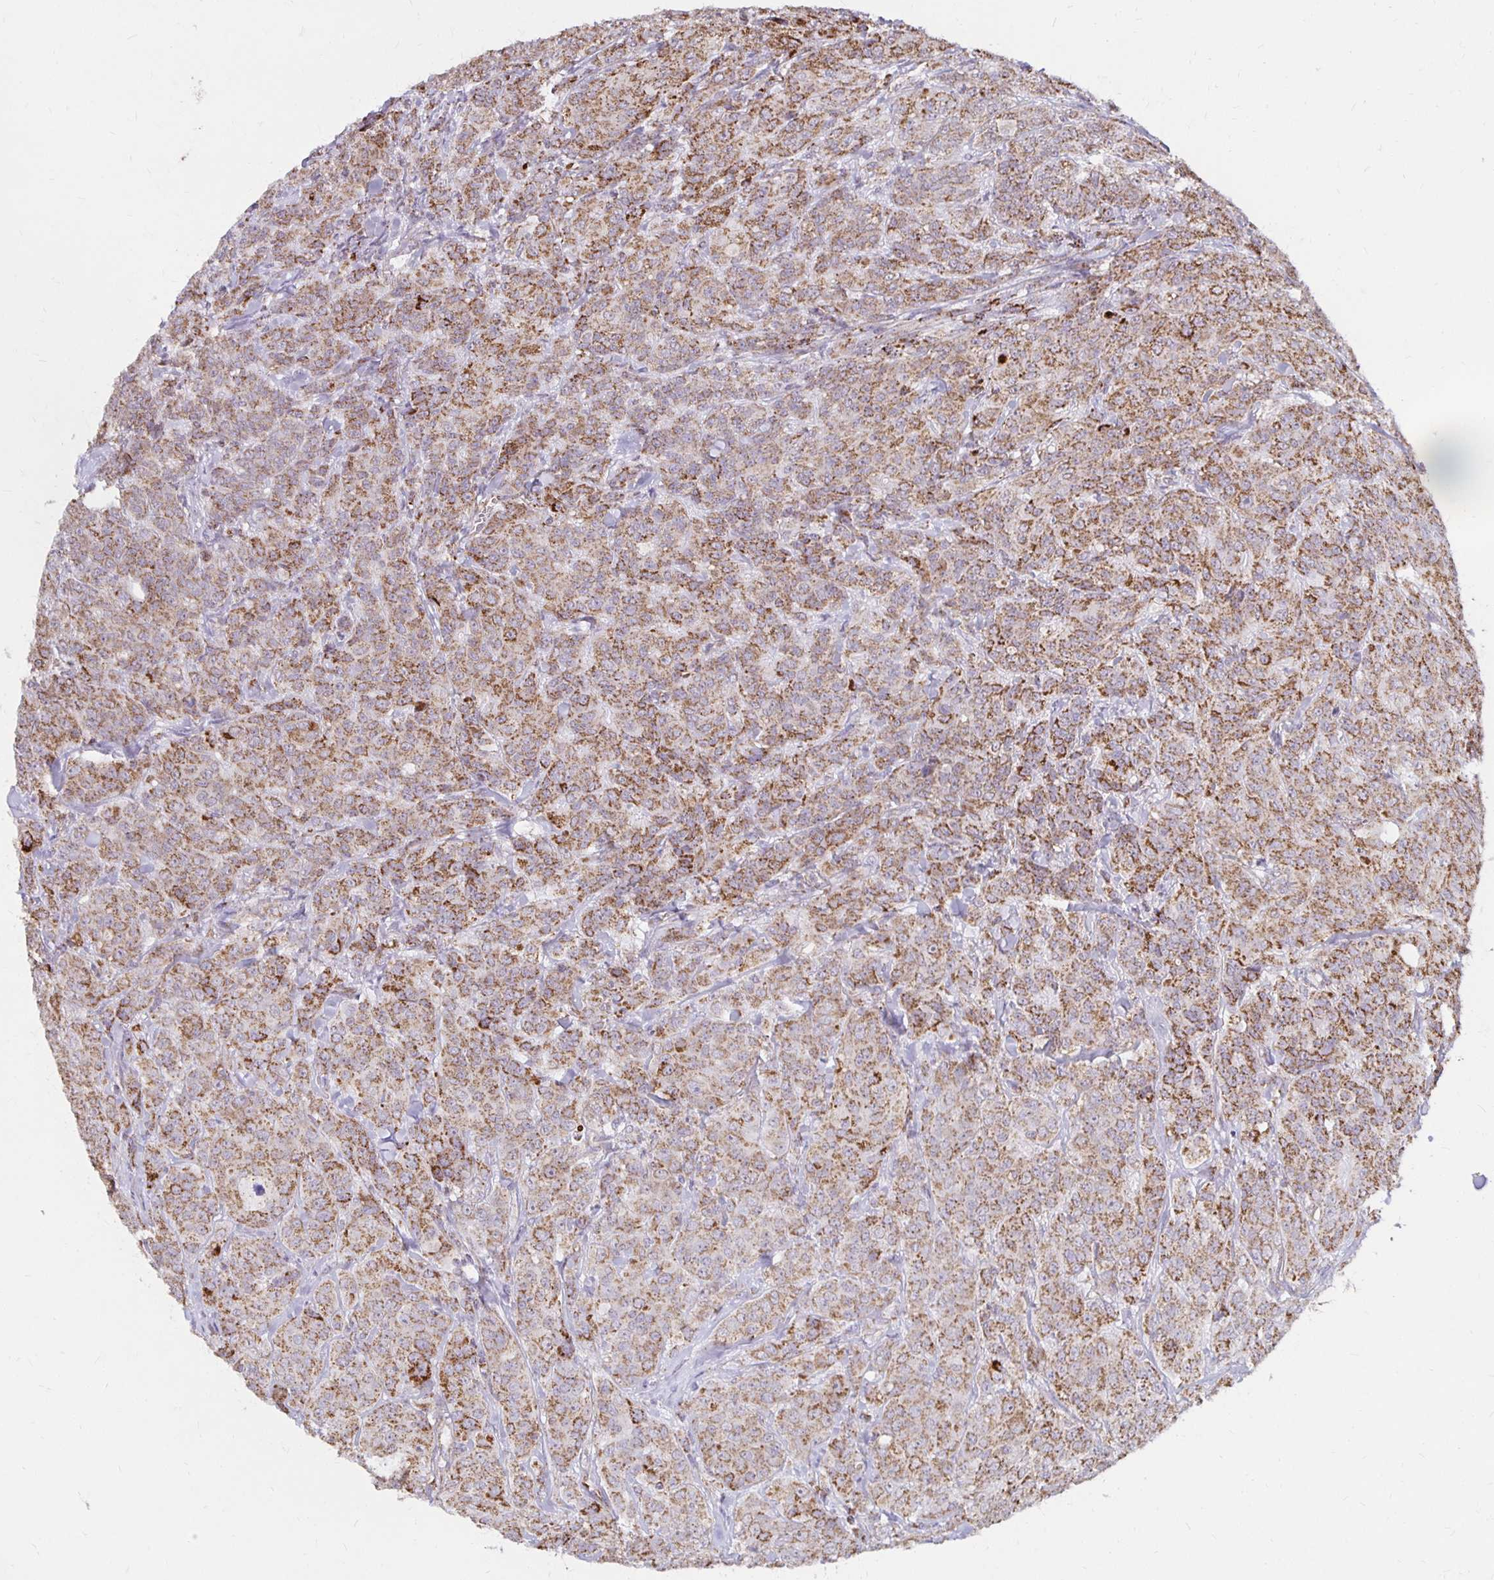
{"staining": {"intensity": "moderate", "quantity": ">75%", "location": "cytoplasmic/membranous"}, "tissue": "breast cancer", "cell_type": "Tumor cells", "image_type": "cancer", "snomed": [{"axis": "morphology", "description": "Normal tissue, NOS"}, {"axis": "morphology", "description": "Duct carcinoma"}, {"axis": "topography", "description": "Breast"}], "caption": "Immunohistochemistry staining of invasive ductal carcinoma (breast), which demonstrates medium levels of moderate cytoplasmic/membranous positivity in approximately >75% of tumor cells indicating moderate cytoplasmic/membranous protein positivity. The staining was performed using DAB (3,3'-diaminobenzidine) (brown) for protein detection and nuclei were counterstained in hematoxylin (blue).", "gene": "IER3", "patient": {"sex": "female", "age": 43}}